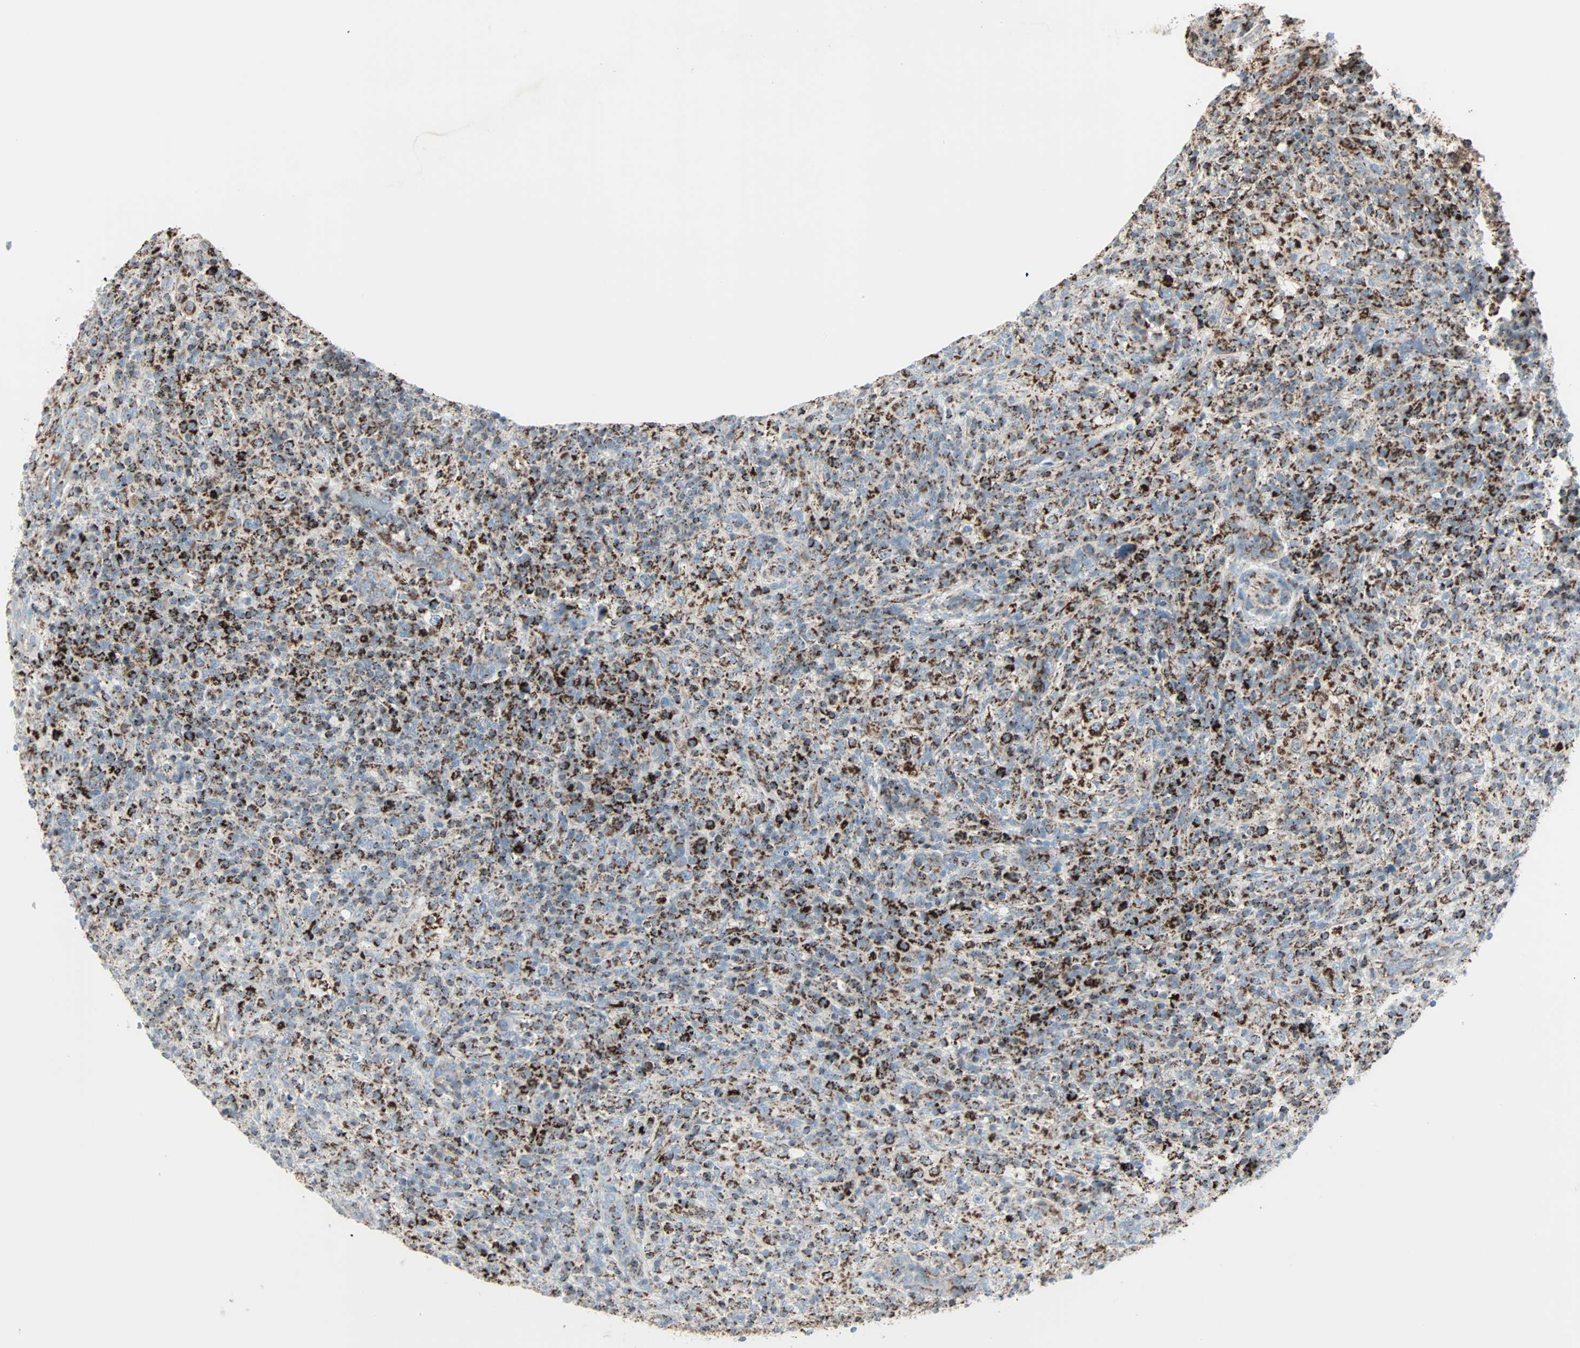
{"staining": {"intensity": "strong", "quantity": "25%-75%", "location": "cytoplasmic/membranous"}, "tissue": "lymphoma", "cell_type": "Tumor cells", "image_type": "cancer", "snomed": [{"axis": "morphology", "description": "Malignant lymphoma, non-Hodgkin's type, High grade"}, {"axis": "topography", "description": "Lymph node"}], "caption": "This image reveals immunohistochemistry staining of high-grade malignant lymphoma, non-Hodgkin's type, with high strong cytoplasmic/membranous expression in approximately 25%-75% of tumor cells.", "gene": "IDH2", "patient": {"sex": "female", "age": 76}}